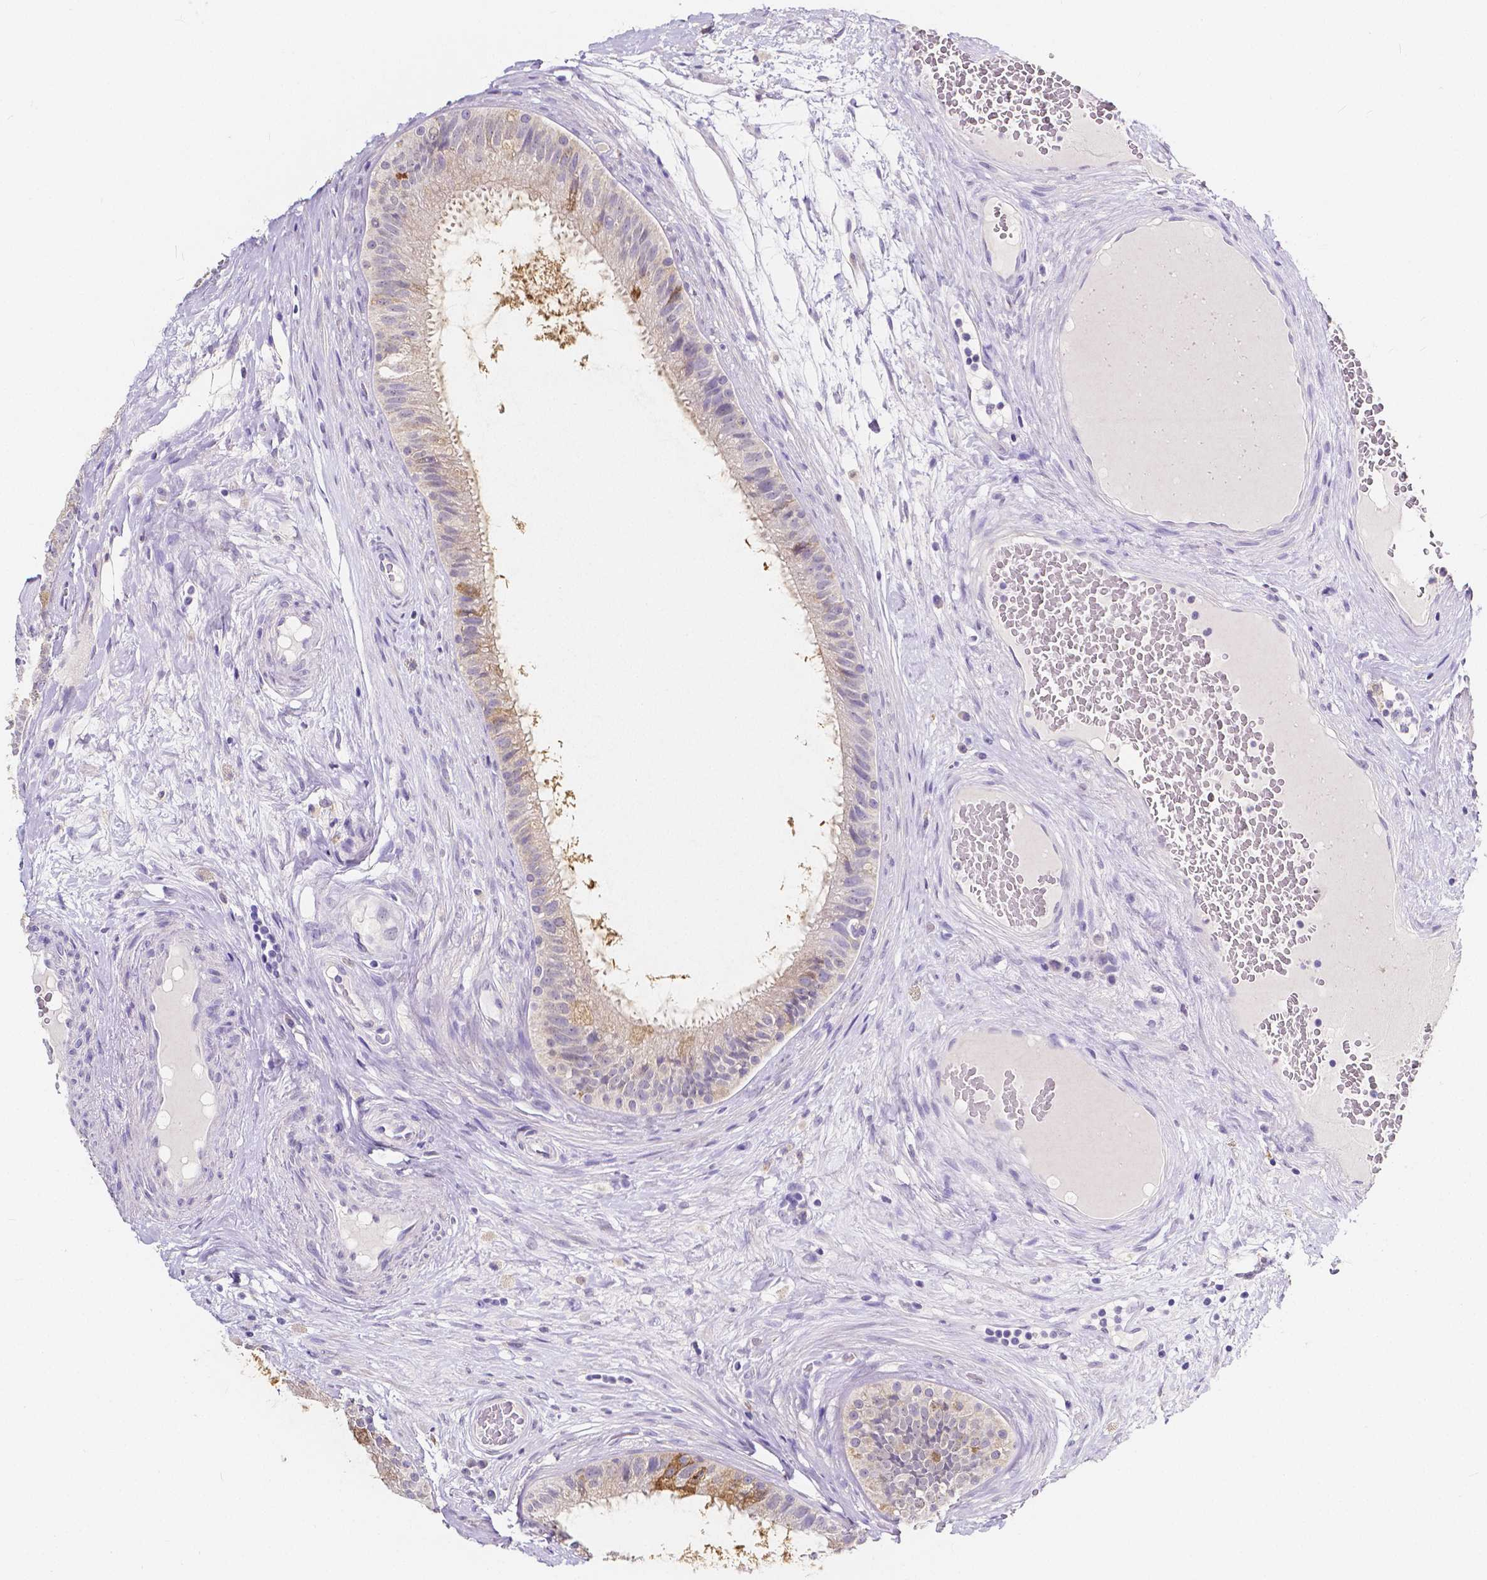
{"staining": {"intensity": "weak", "quantity": "<25%", "location": "cytoplasmic/membranous"}, "tissue": "epididymis", "cell_type": "Glandular cells", "image_type": "normal", "snomed": [{"axis": "morphology", "description": "Normal tissue, NOS"}, {"axis": "topography", "description": "Epididymis"}], "caption": "High magnification brightfield microscopy of benign epididymis stained with DAB (3,3'-diaminobenzidine) (brown) and counterstained with hematoxylin (blue): glandular cells show no significant positivity. Nuclei are stained in blue.", "gene": "ACP5", "patient": {"sex": "male", "age": 59}}